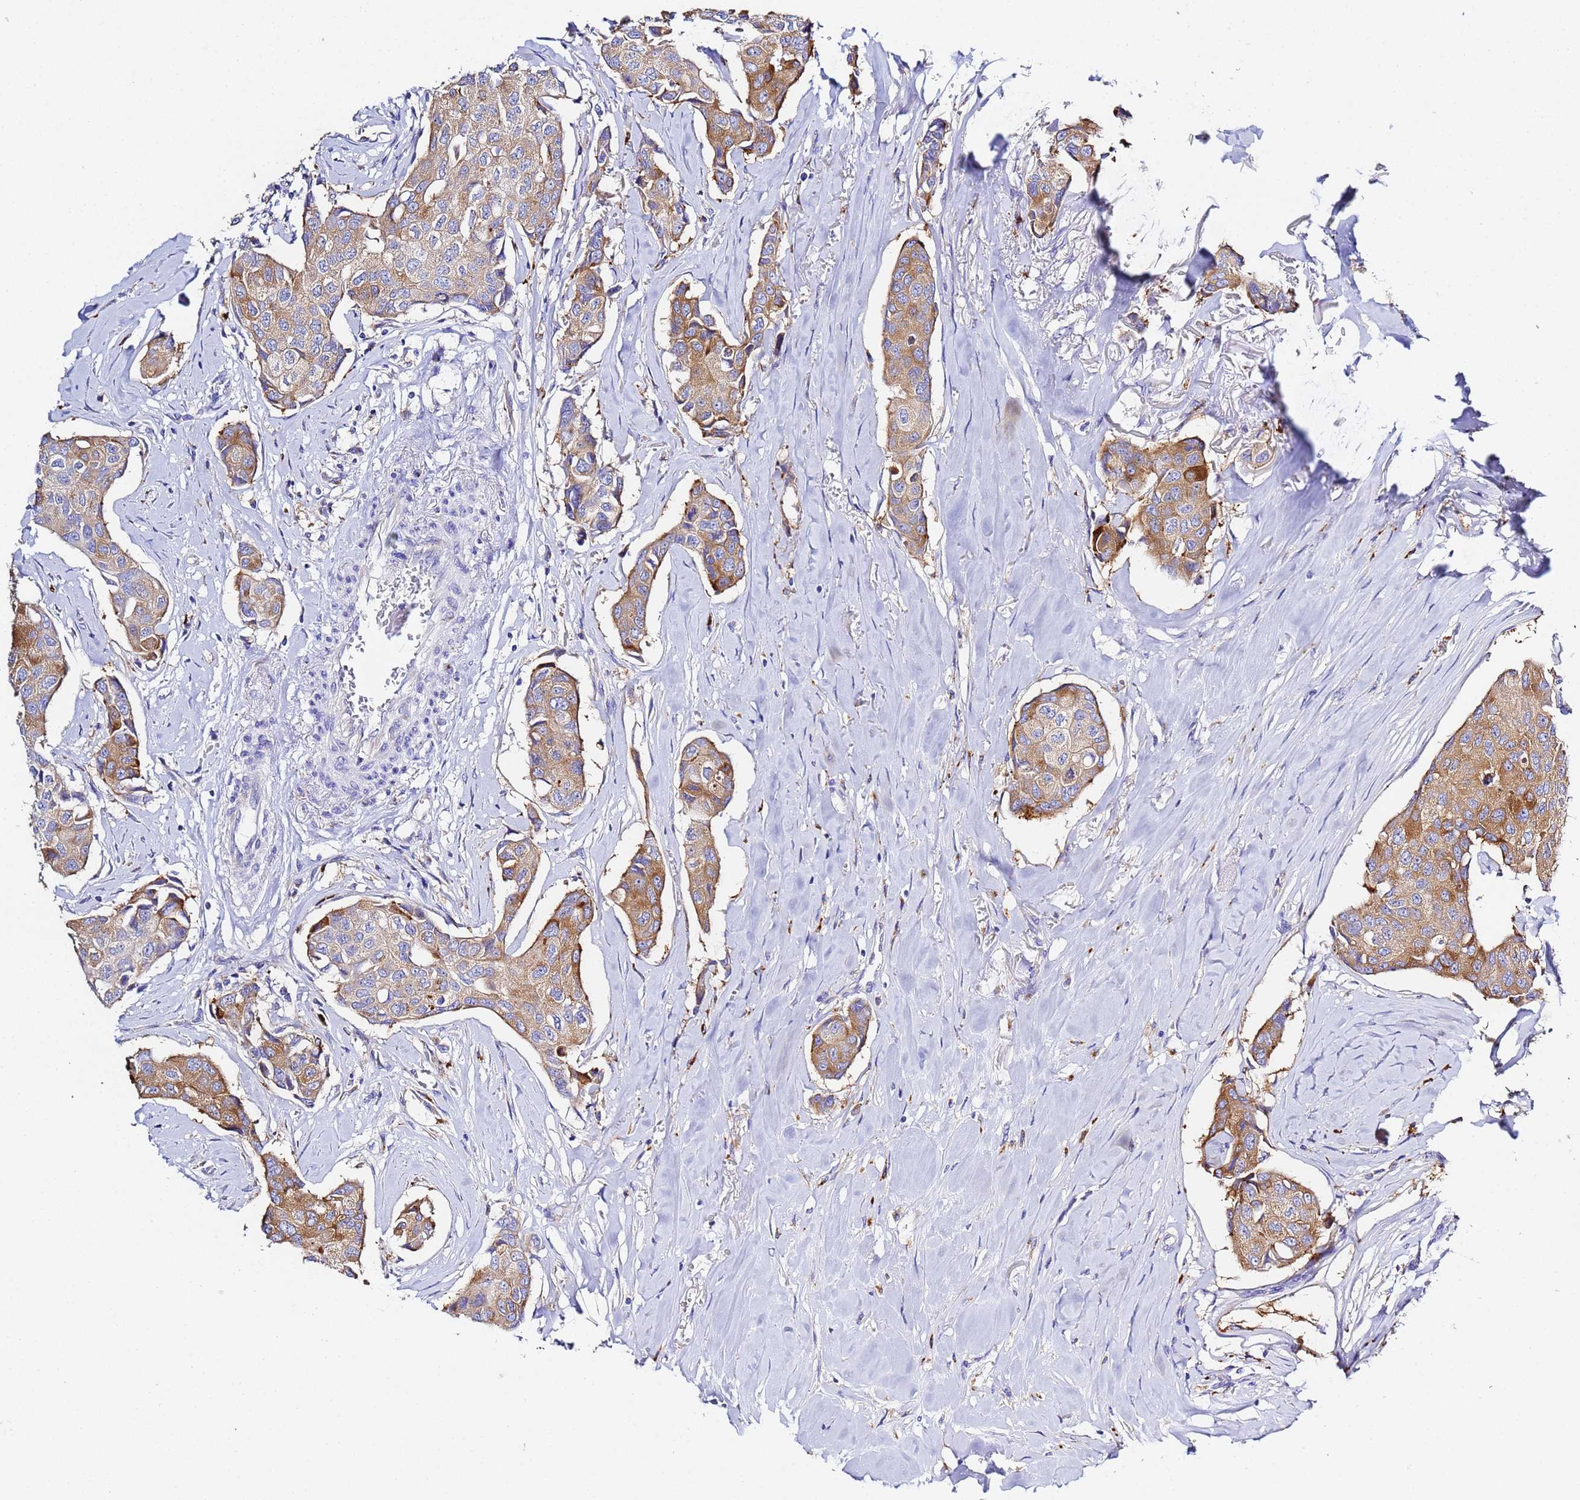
{"staining": {"intensity": "moderate", "quantity": ">75%", "location": "cytoplasmic/membranous"}, "tissue": "breast cancer", "cell_type": "Tumor cells", "image_type": "cancer", "snomed": [{"axis": "morphology", "description": "Duct carcinoma"}, {"axis": "topography", "description": "Breast"}], "caption": "There is medium levels of moderate cytoplasmic/membranous expression in tumor cells of breast cancer, as demonstrated by immunohistochemical staining (brown color).", "gene": "VTI1B", "patient": {"sex": "female", "age": 80}}